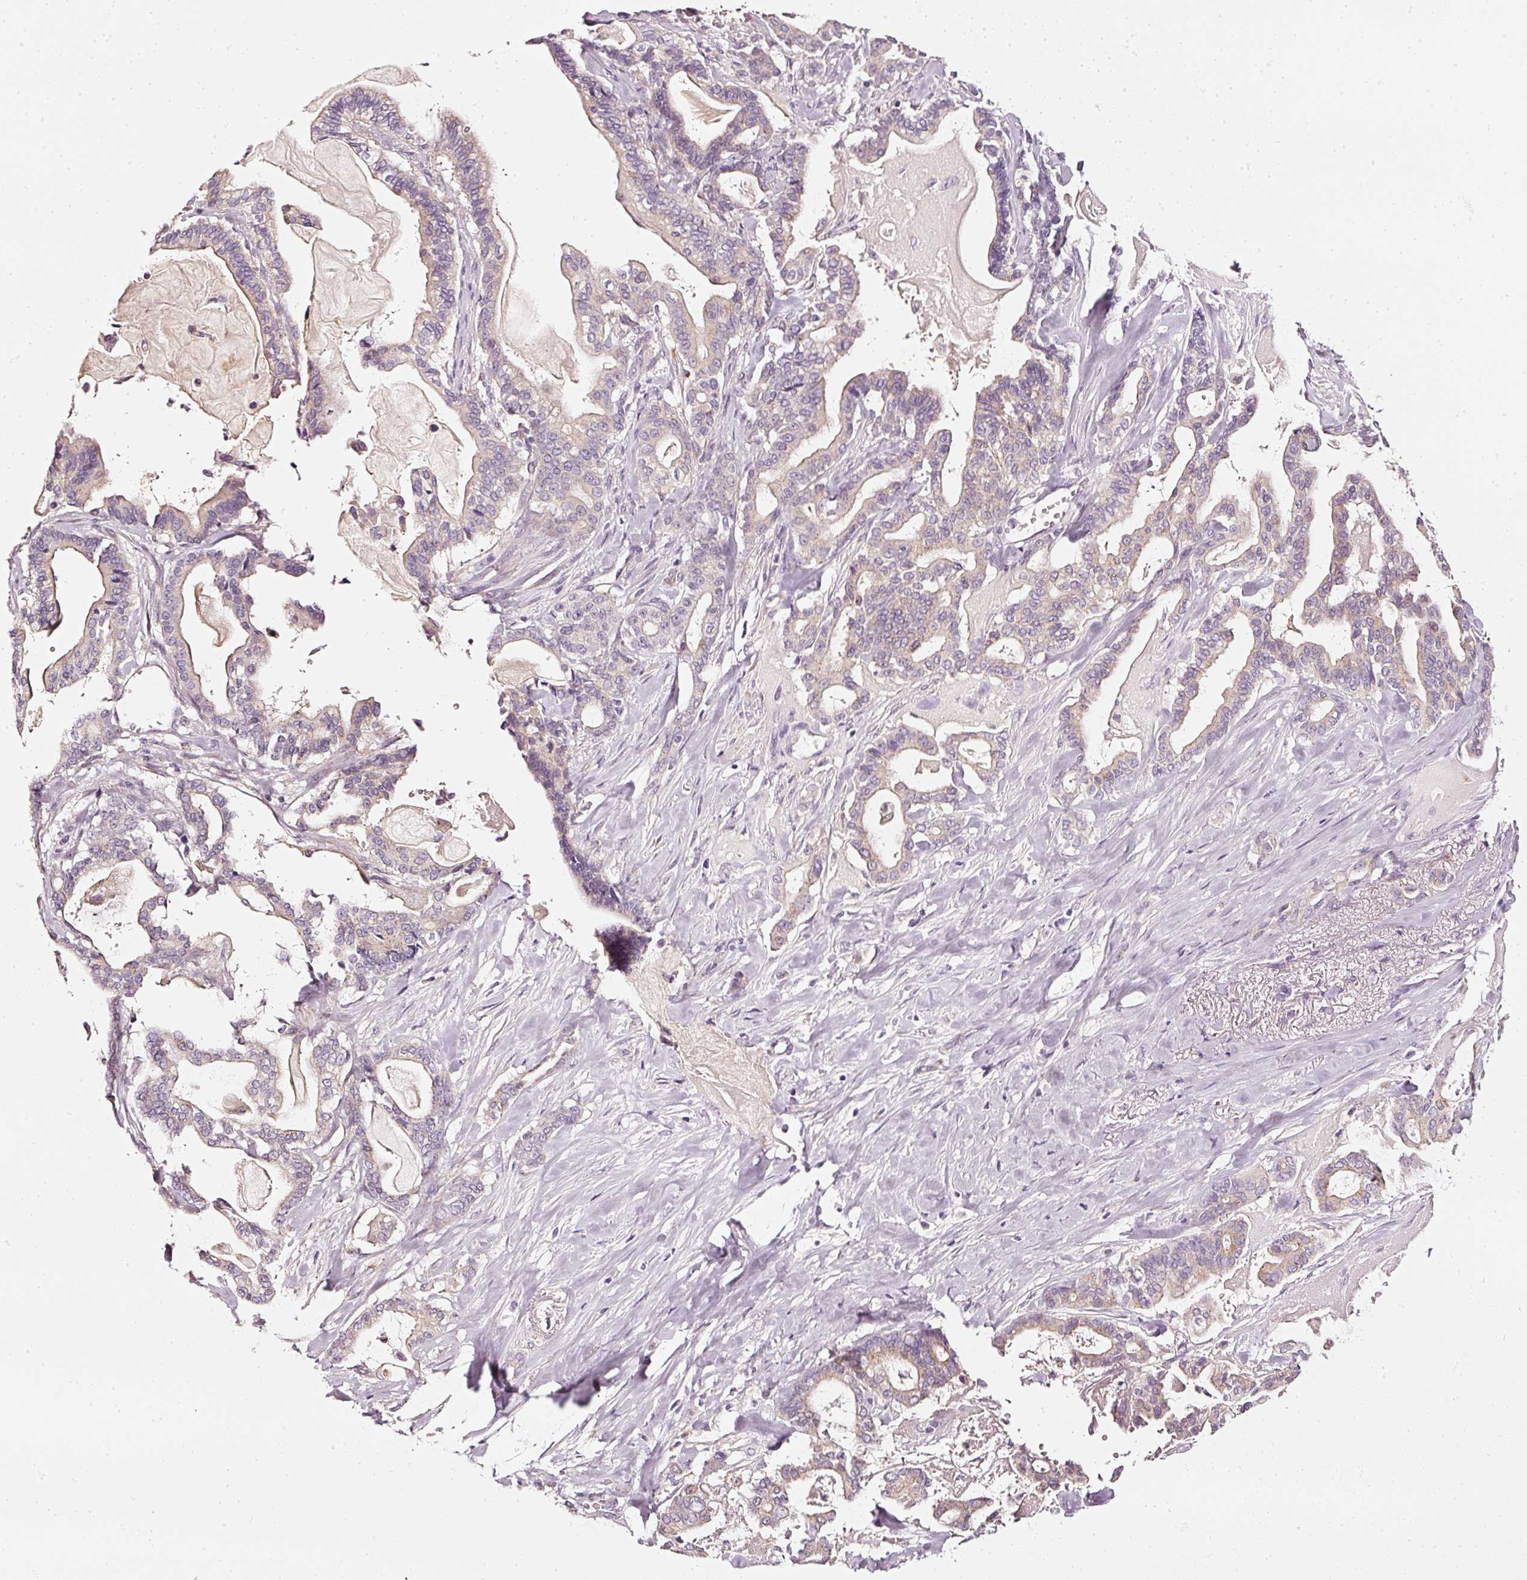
{"staining": {"intensity": "weak", "quantity": "25%-75%", "location": "cytoplasmic/membranous"}, "tissue": "pancreatic cancer", "cell_type": "Tumor cells", "image_type": "cancer", "snomed": [{"axis": "morphology", "description": "Adenocarcinoma, NOS"}, {"axis": "topography", "description": "Pancreas"}], "caption": "This histopathology image shows IHC staining of adenocarcinoma (pancreatic), with low weak cytoplasmic/membranous positivity in approximately 25%-75% of tumor cells.", "gene": "CNP", "patient": {"sex": "male", "age": 63}}